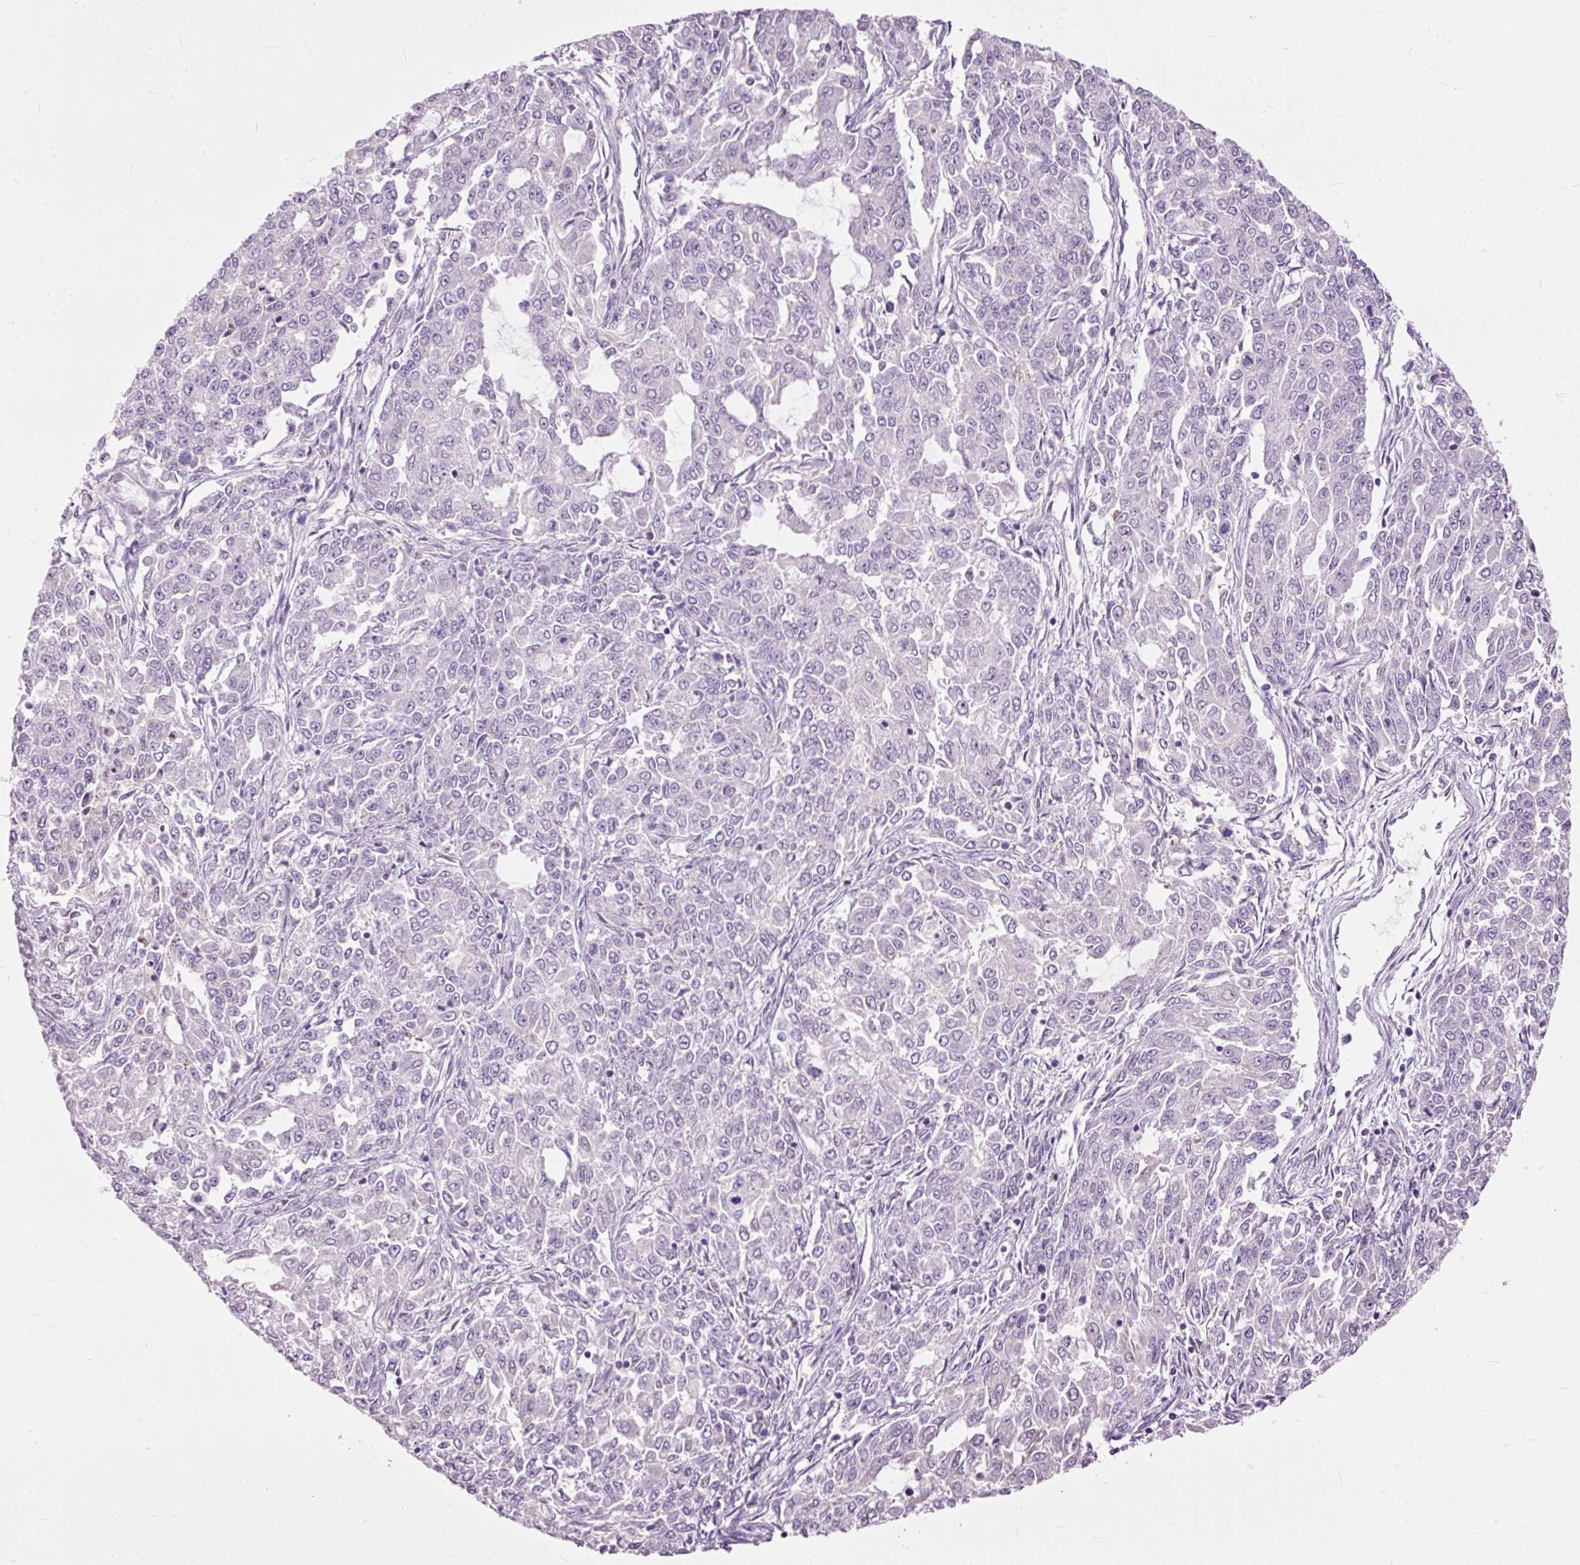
{"staining": {"intensity": "negative", "quantity": "none", "location": "none"}, "tissue": "endometrial cancer", "cell_type": "Tumor cells", "image_type": "cancer", "snomed": [{"axis": "morphology", "description": "Adenocarcinoma, NOS"}, {"axis": "topography", "description": "Endometrium"}], "caption": "A high-resolution photomicrograph shows IHC staining of adenocarcinoma (endometrial), which shows no significant expression in tumor cells. (DAB IHC, high magnification).", "gene": "FCRL4", "patient": {"sex": "female", "age": 50}}